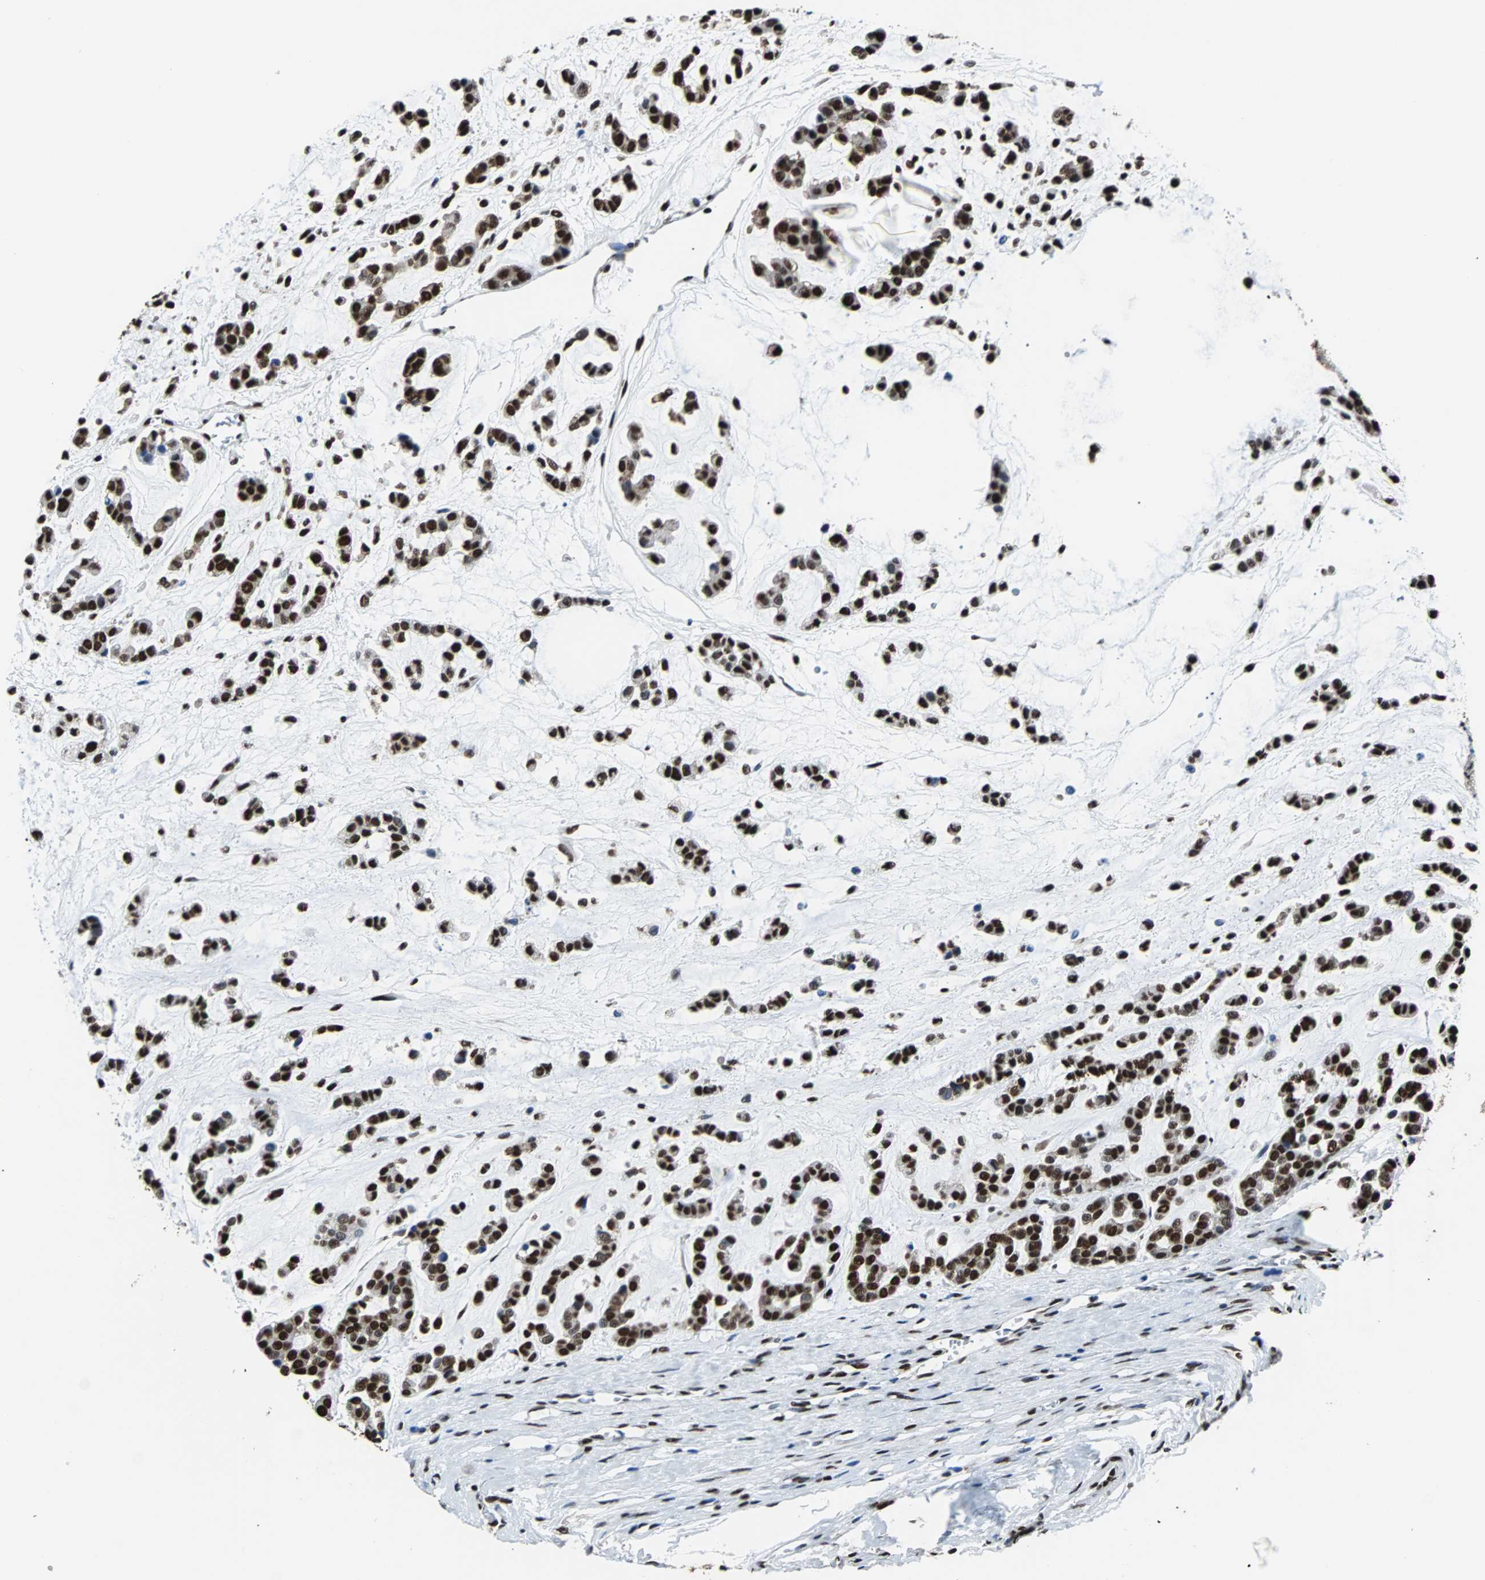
{"staining": {"intensity": "strong", "quantity": ">75%", "location": "nuclear"}, "tissue": "head and neck cancer", "cell_type": "Tumor cells", "image_type": "cancer", "snomed": [{"axis": "morphology", "description": "Adenocarcinoma, NOS"}, {"axis": "morphology", "description": "Adenoma, NOS"}, {"axis": "topography", "description": "Head-Neck"}], "caption": "Immunohistochemistry image of neoplastic tissue: human head and neck cancer stained using immunohistochemistry (IHC) demonstrates high levels of strong protein expression localized specifically in the nuclear of tumor cells, appearing as a nuclear brown color.", "gene": "FUBP1", "patient": {"sex": "female", "age": 55}}